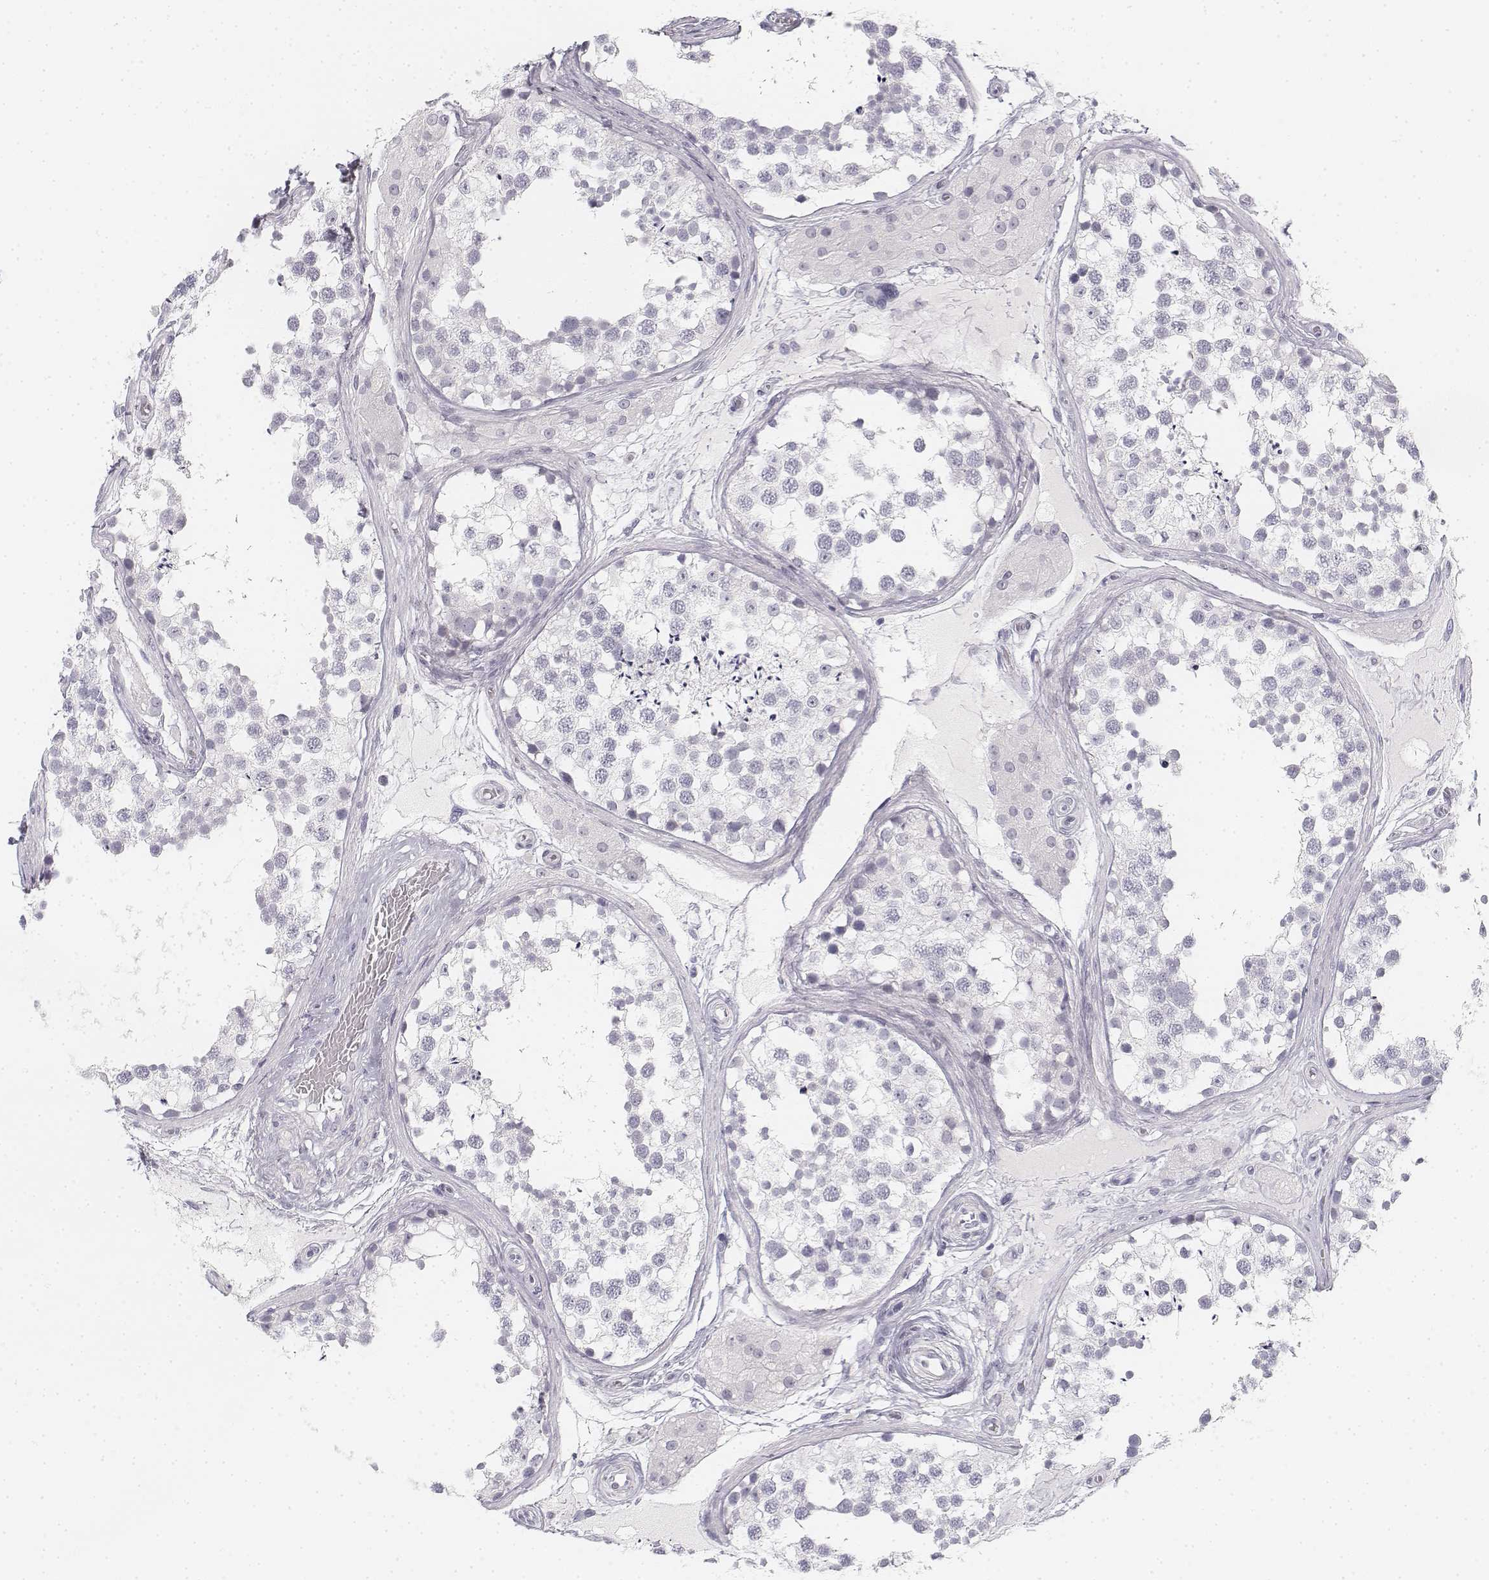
{"staining": {"intensity": "negative", "quantity": "none", "location": "none"}, "tissue": "testis", "cell_type": "Cells in seminiferous ducts", "image_type": "normal", "snomed": [{"axis": "morphology", "description": "Normal tissue, NOS"}, {"axis": "morphology", "description": "Seminoma, NOS"}, {"axis": "topography", "description": "Testis"}], "caption": "Testis stained for a protein using IHC demonstrates no staining cells in seminiferous ducts.", "gene": "KRT25", "patient": {"sex": "male", "age": 65}}